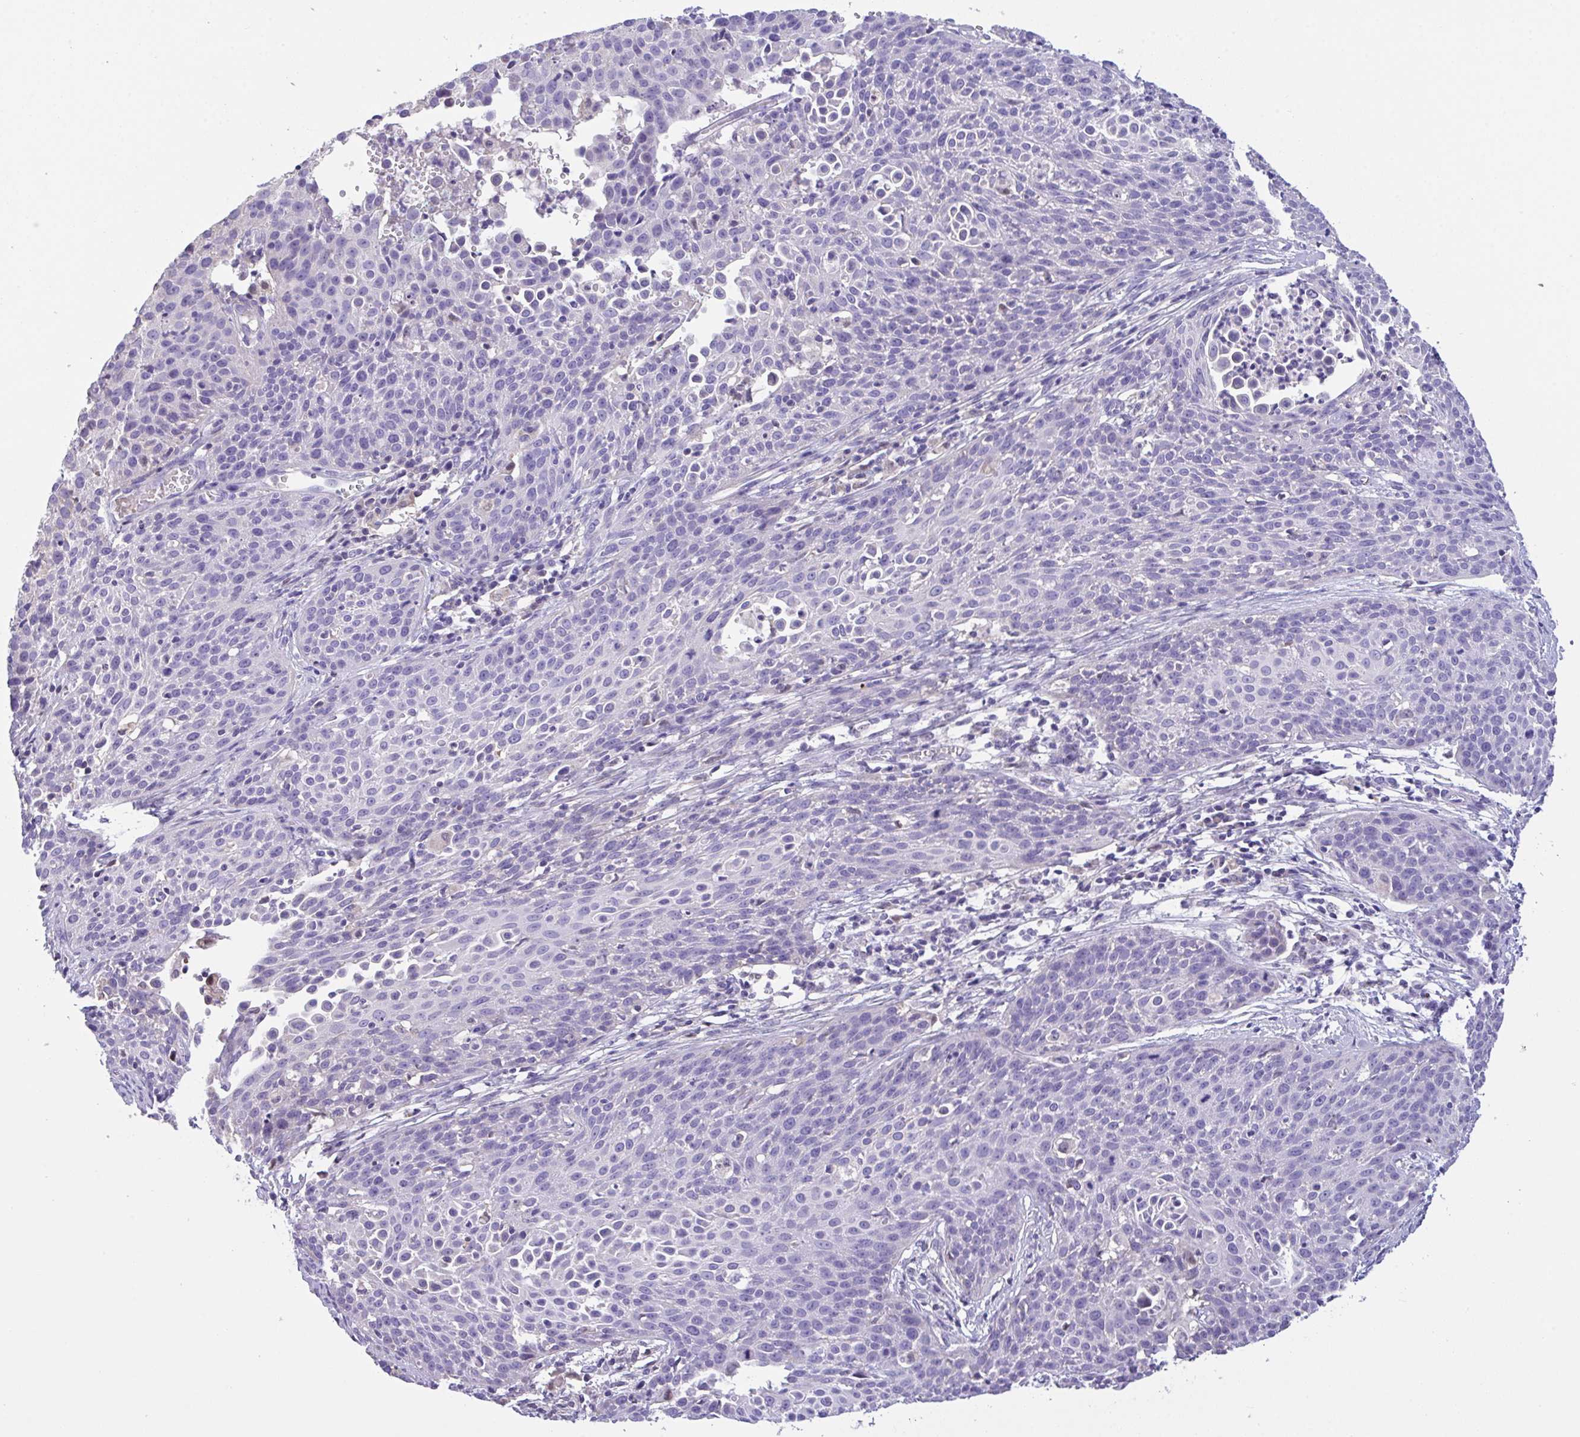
{"staining": {"intensity": "negative", "quantity": "none", "location": "none"}, "tissue": "cervical cancer", "cell_type": "Tumor cells", "image_type": "cancer", "snomed": [{"axis": "morphology", "description": "Squamous cell carcinoma, NOS"}, {"axis": "topography", "description": "Cervix"}], "caption": "Immunohistochemistry (IHC) histopathology image of cervical squamous cell carcinoma stained for a protein (brown), which displays no staining in tumor cells. (DAB IHC visualized using brightfield microscopy, high magnification).", "gene": "CA10", "patient": {"sex": "female", "age": 38}}